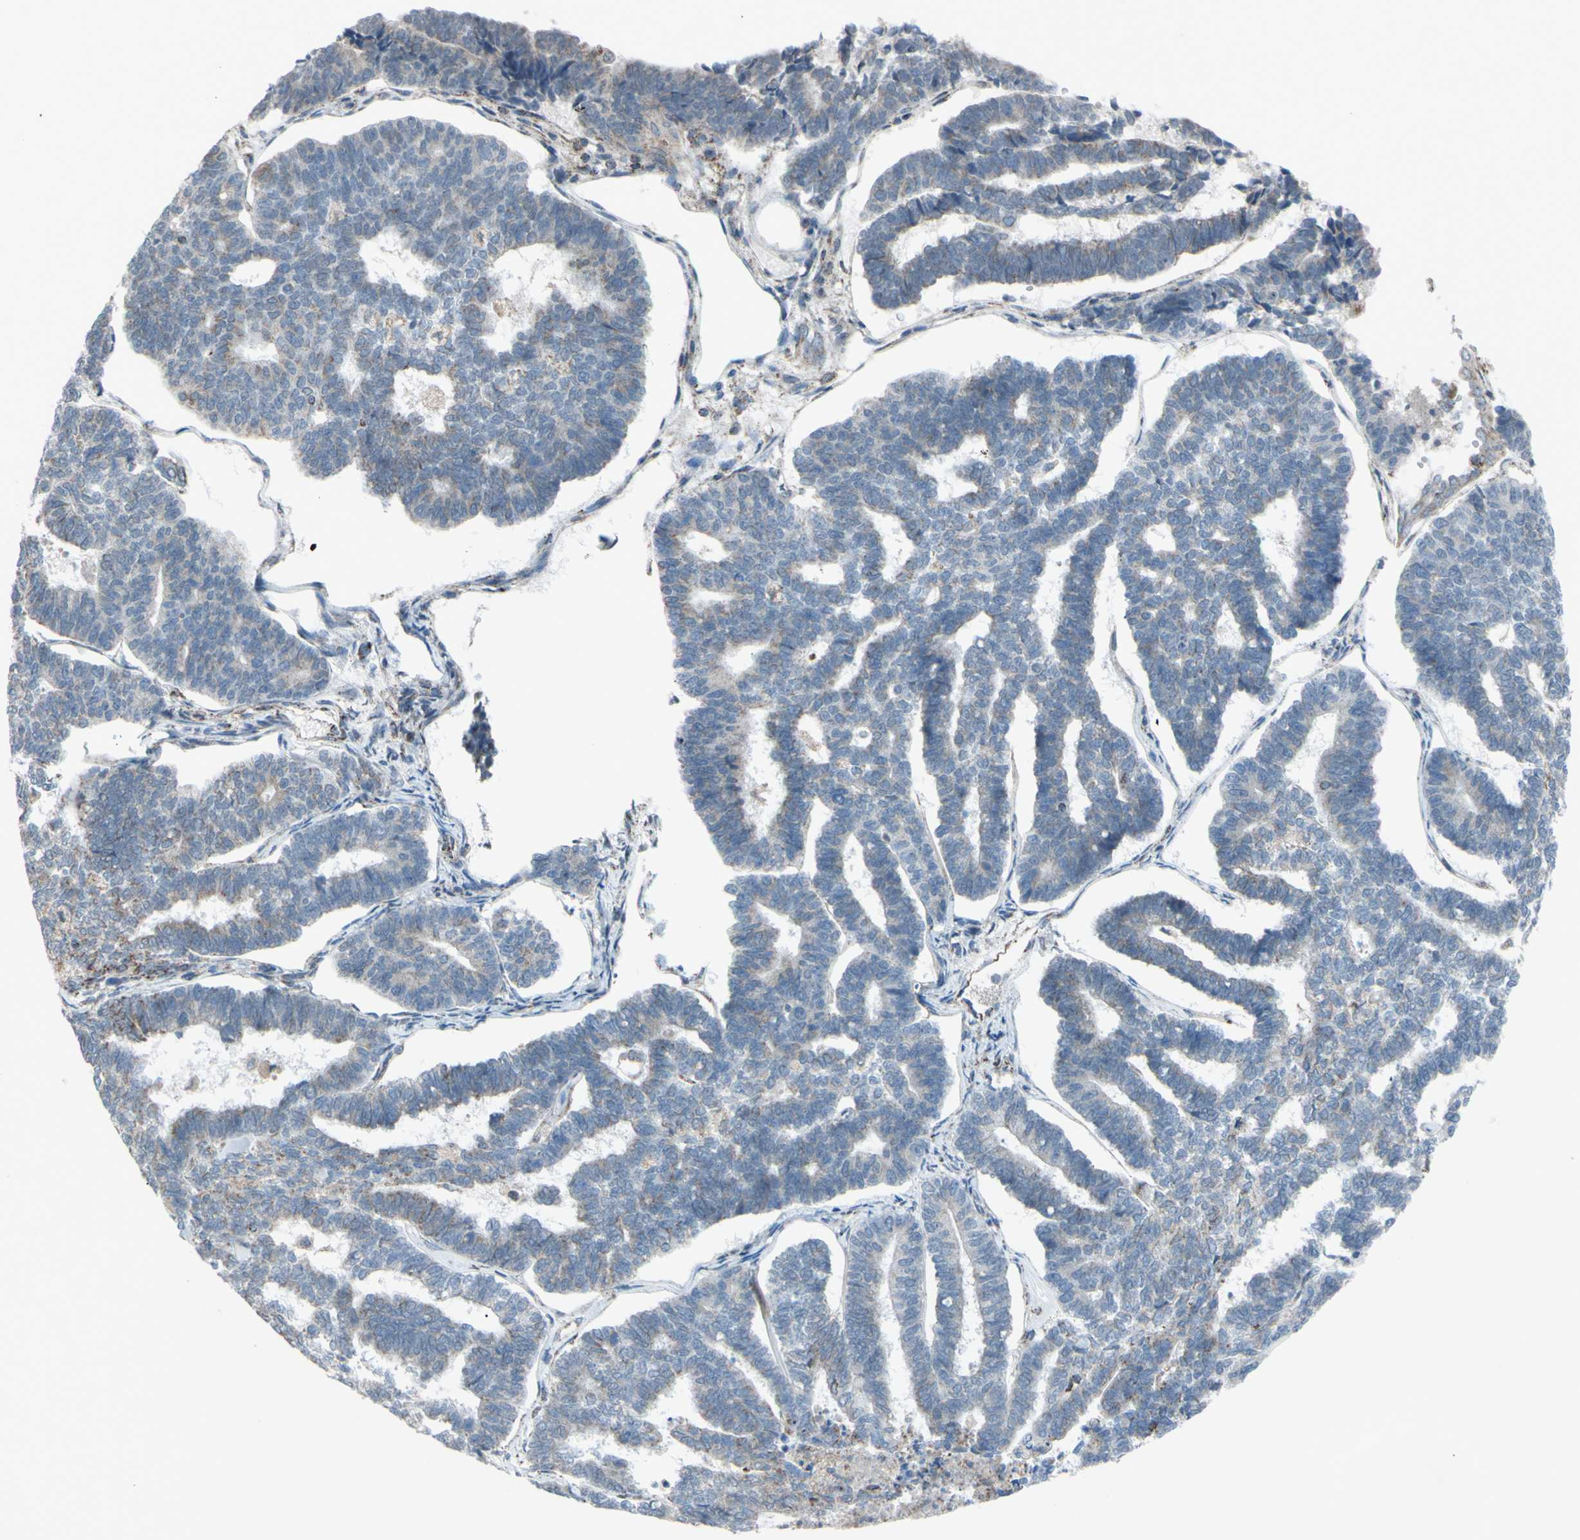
{"staining": {"intensity": "weak", "quantity": "<25%", "location": "cytoplasmic/membranous"}, "tissue": "endometrial cancer", "cell_type": "Tumor cells", "image_type": "cancer", "snomed": [{"axis": "morphology", "description": "Adenocarcinoma, NOS"}, {"axis": "topography", "description": "Endometrium"}], "caption": "Immunohistochemical staining of human endometrial cancer demonstrates no significant positivity in tumor cells.", "gene": "GLT8D1", "patient": {"sex": "female", "age": 70}}